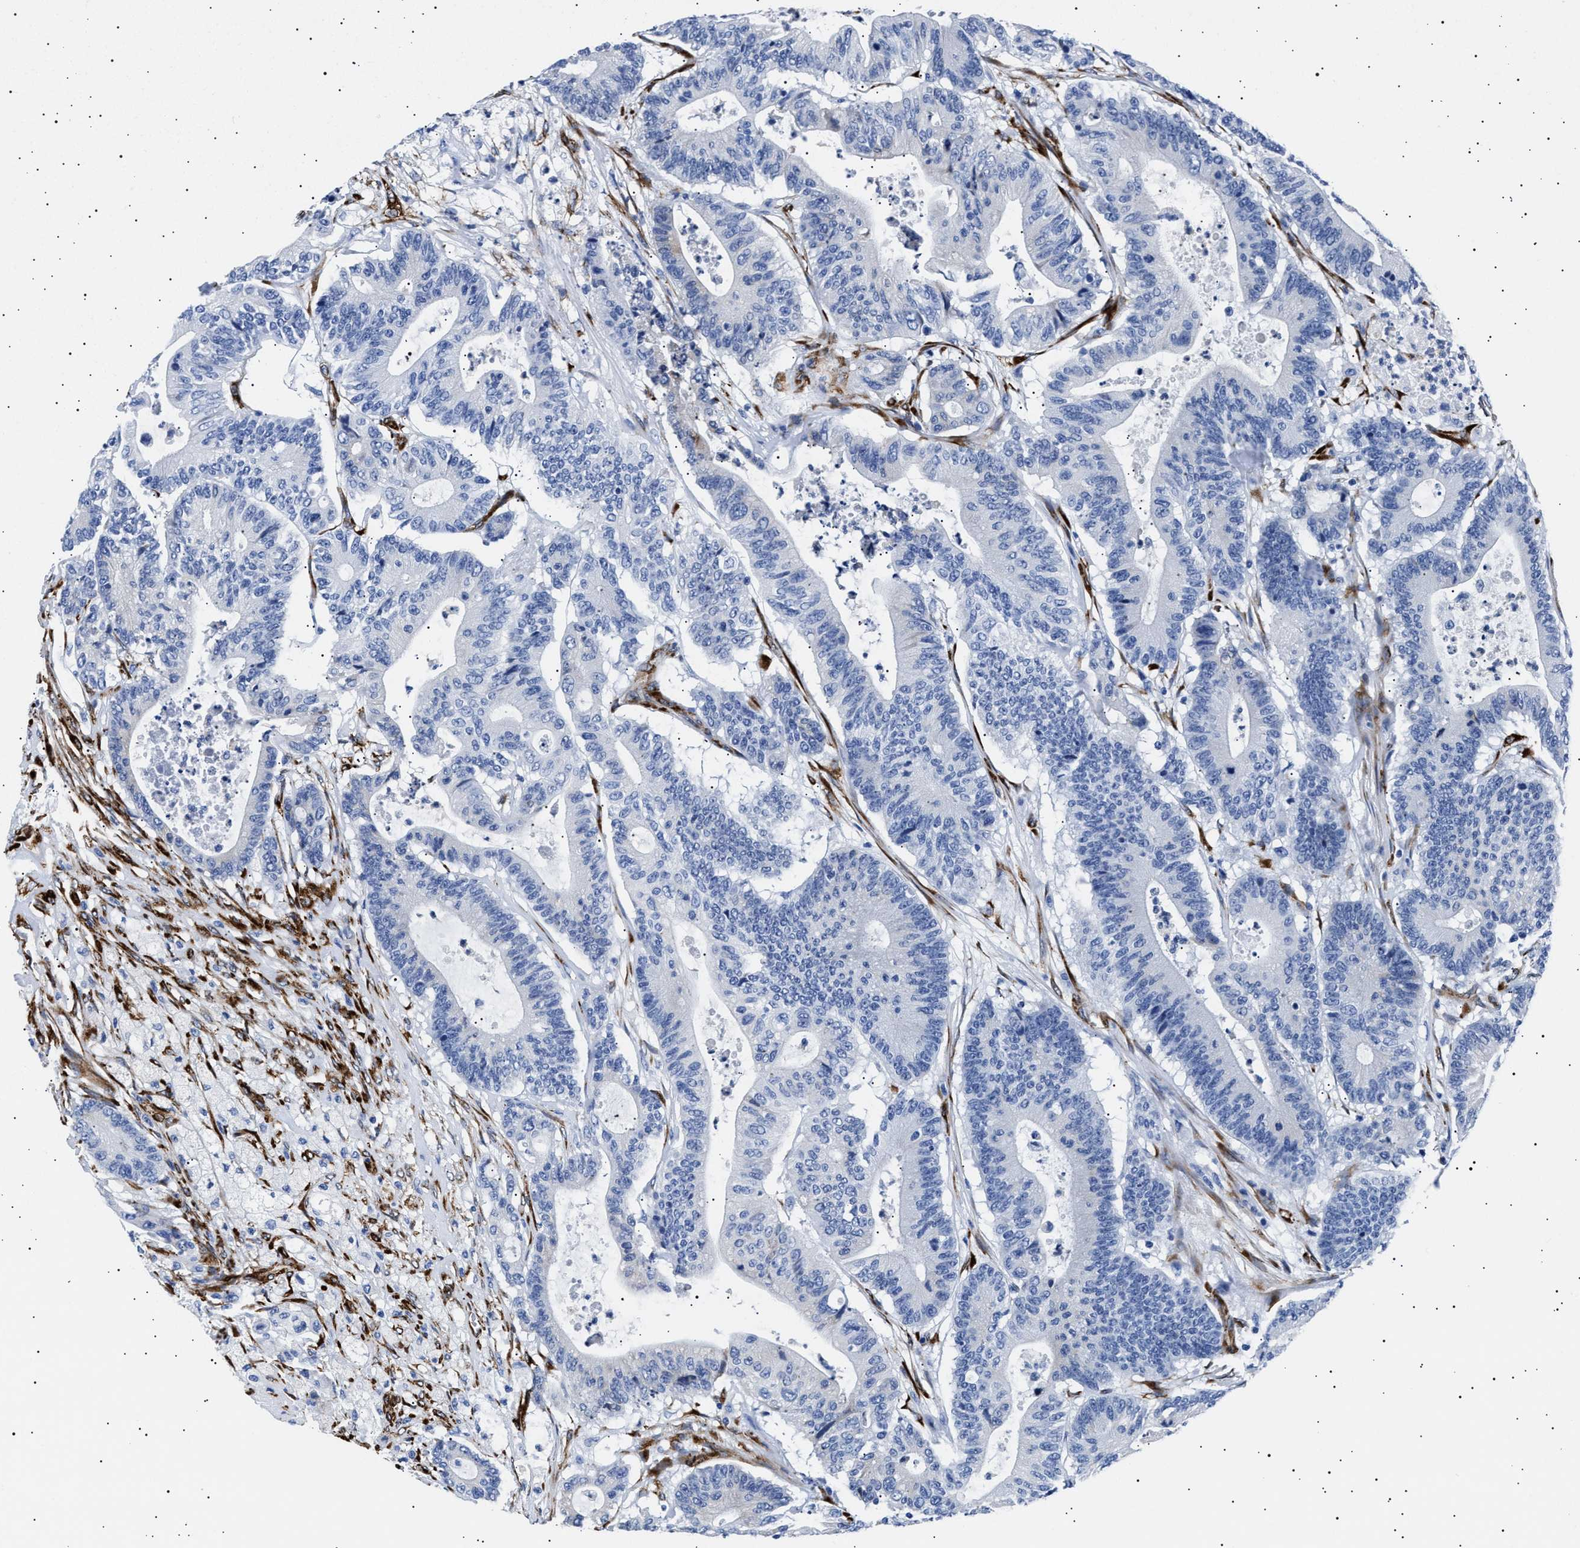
{"staining": {"intensity": "negative", "quantity": "none", "location": "none"}, "tissue": "colorectal cancer", "cell_type": "Tumor cells", "image_type": "cancer", "snomed": [{"axis": "morphology", "description": "Adenocarcinoma, NOS"}, {"axis": "topography", "description": "Colon"}], "caption": "DAB immunohistochemical staining of adenocarcinoma (colorectal) exhibits no significant positivity in tumor cells. Nuclei are stained in blue.", "gene": "HEMGN", "patient": {"sex": "female", "age": 84}}